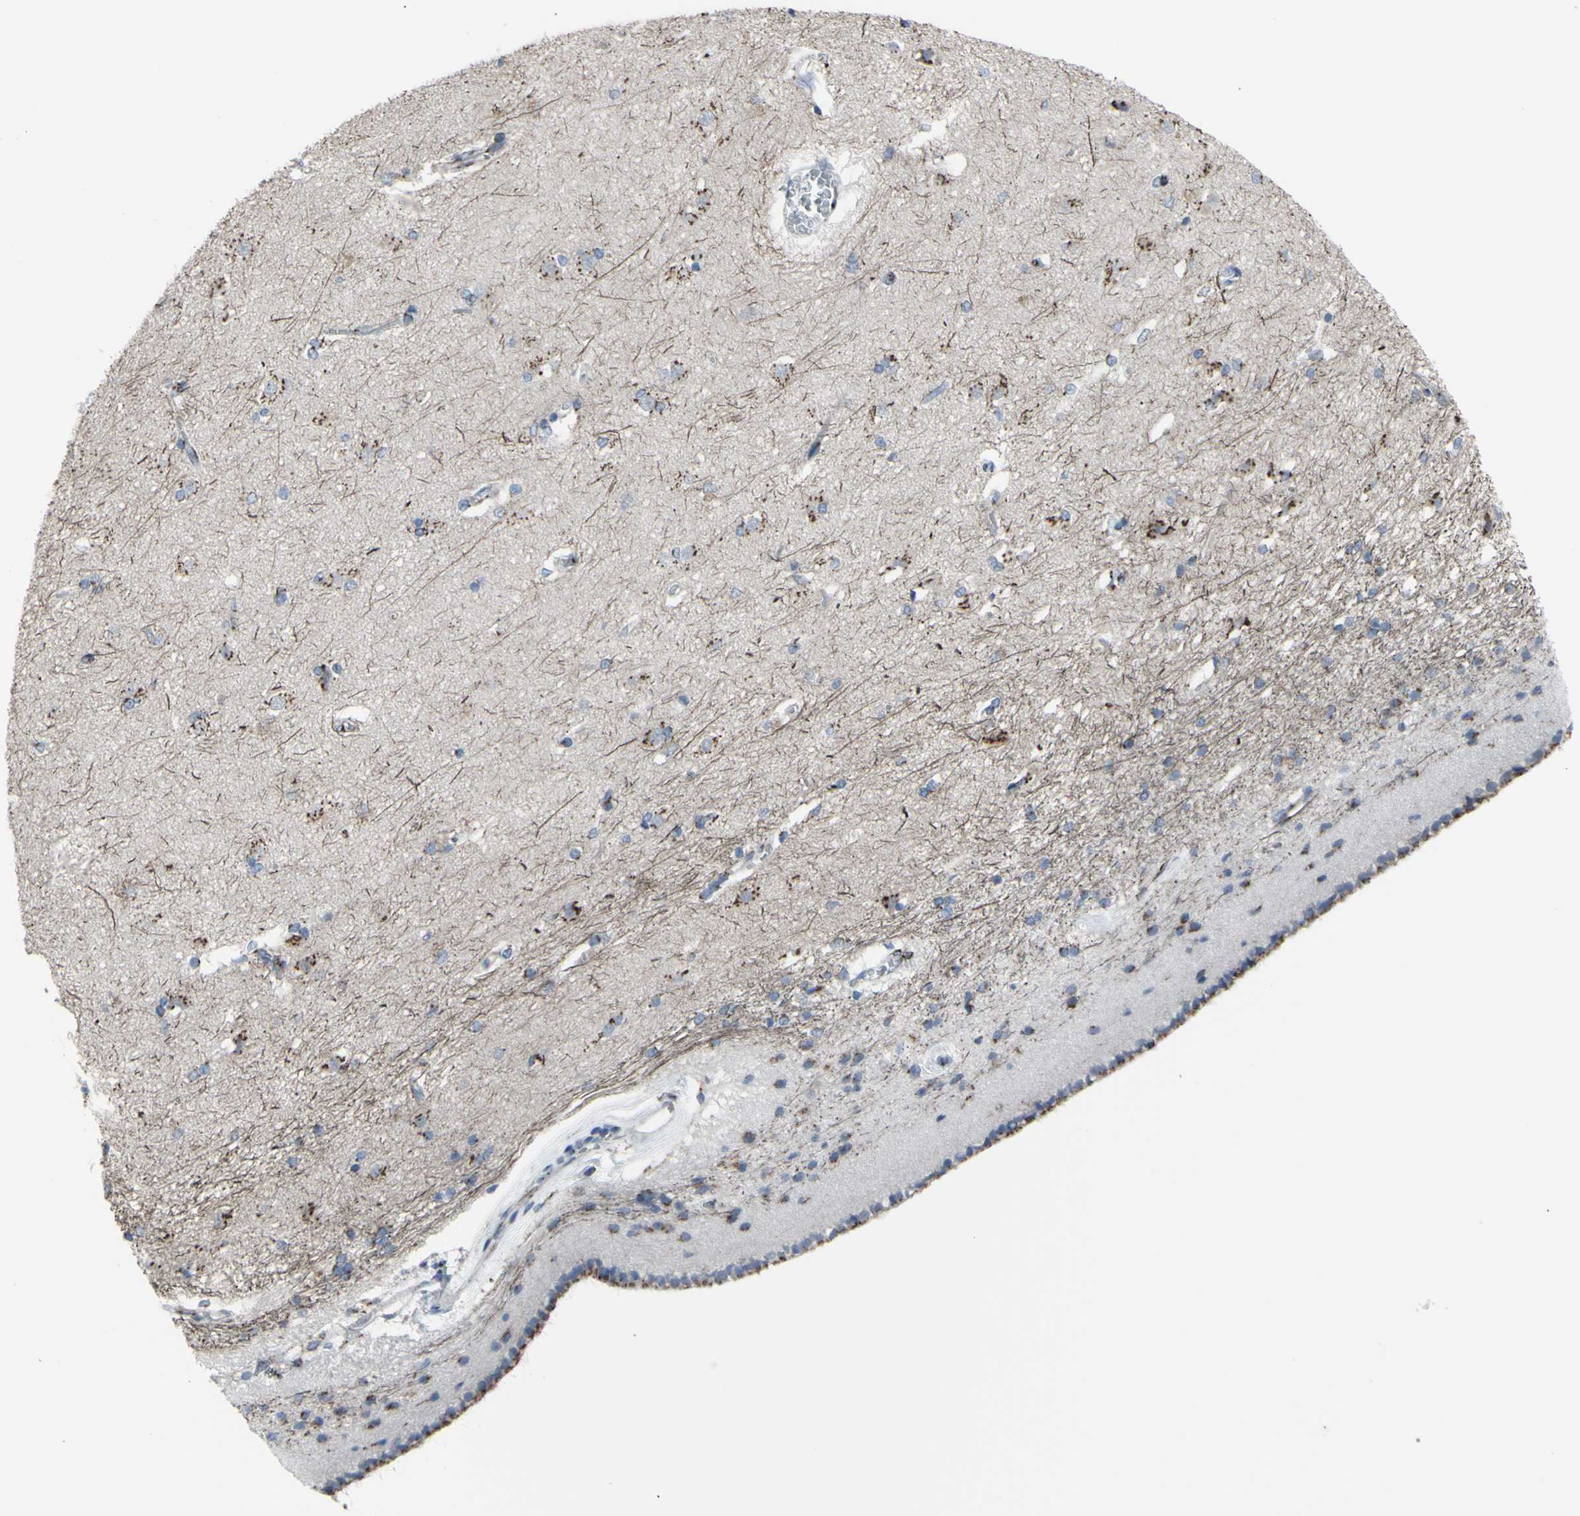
{"staining": {"intensity": "moderate", "quantity": "<25%", "location": "cytoplasmic/membranous"}, "tissue": "caudate", "cell_type": "Glial cells", "image_type": "normal", "snomed": [{"axis": "morphology", "description": "Normal tissue, NOS"}, {"axis": "topography", "description": "Lateral ventricle wall"}], "caption": "IHC histopathology image of unremarkable caudate: caudate stained using IHC displays low levels of moderate protein expression localized specifically in the cytoplasmic/membranous of glial cells, appearing as a cytoplasmic/membranous brown color.", "gene": "GLG1", "patient": {"sex": "female", "age": 19}}